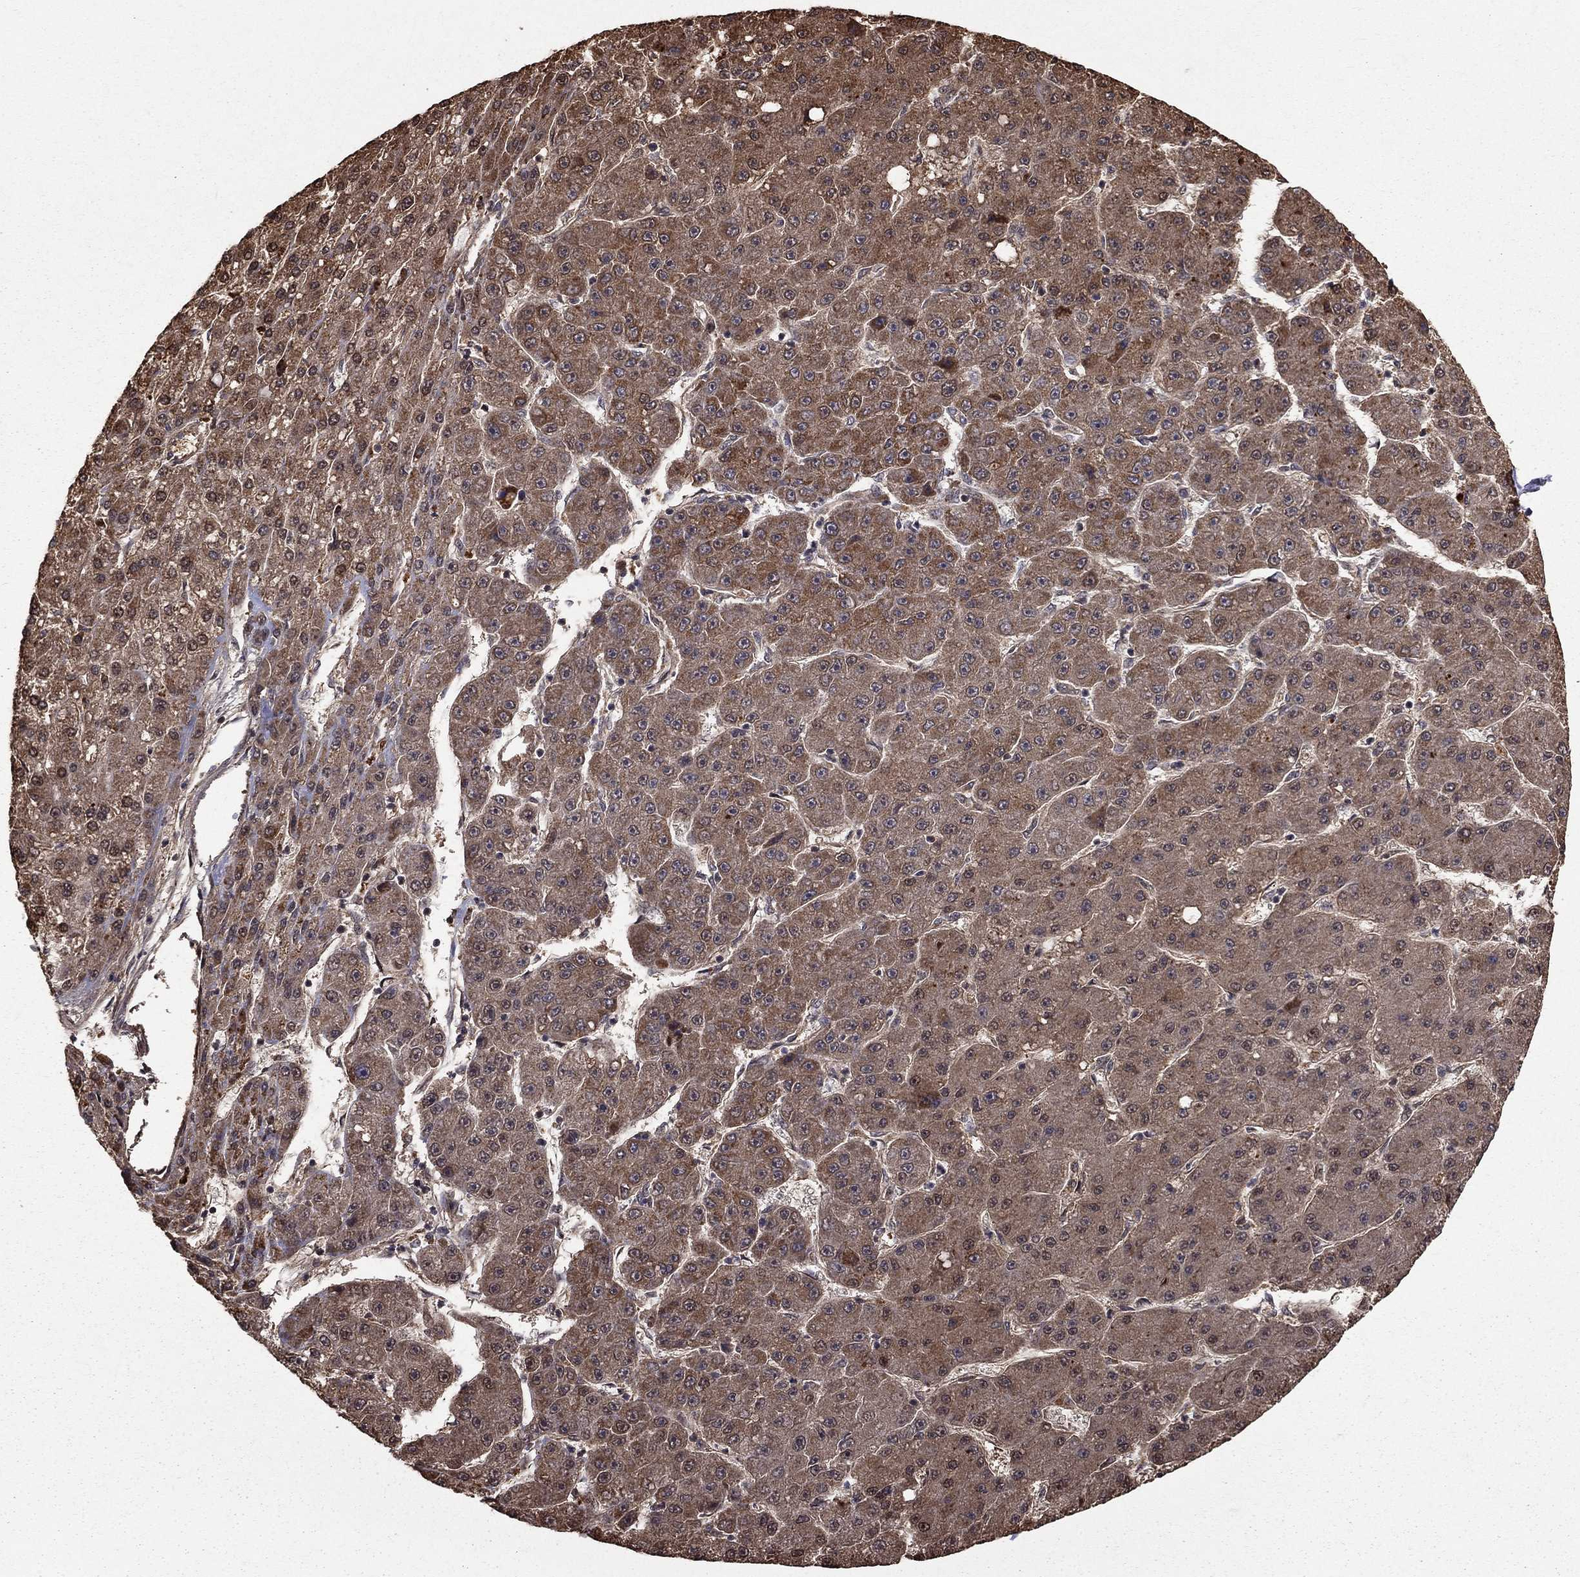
{"staining": {"intensity": "strong", "quantity": ">75%", "location": "cytoplasmic/membranous"}, "tissue": "liver cancer", "cell_type": "Tumor cells", "image_type": "cancer", "snomed": [{"axis": "morphology", "description": "Carcinoma, Hepatocellular, NOS"}, {"axis": "topography", "description": "Liver"}], "caption": "A histopathology image of hepatocellular carcinoma (liver) stained for a protein reveals strong cytoplasmic/membranous brown staining in tumor cells. (Brightfield microscopy of DAB IHC at high magnification).", "gene": "ACOT13", "patient": {"sex": "male", "age": 67}}